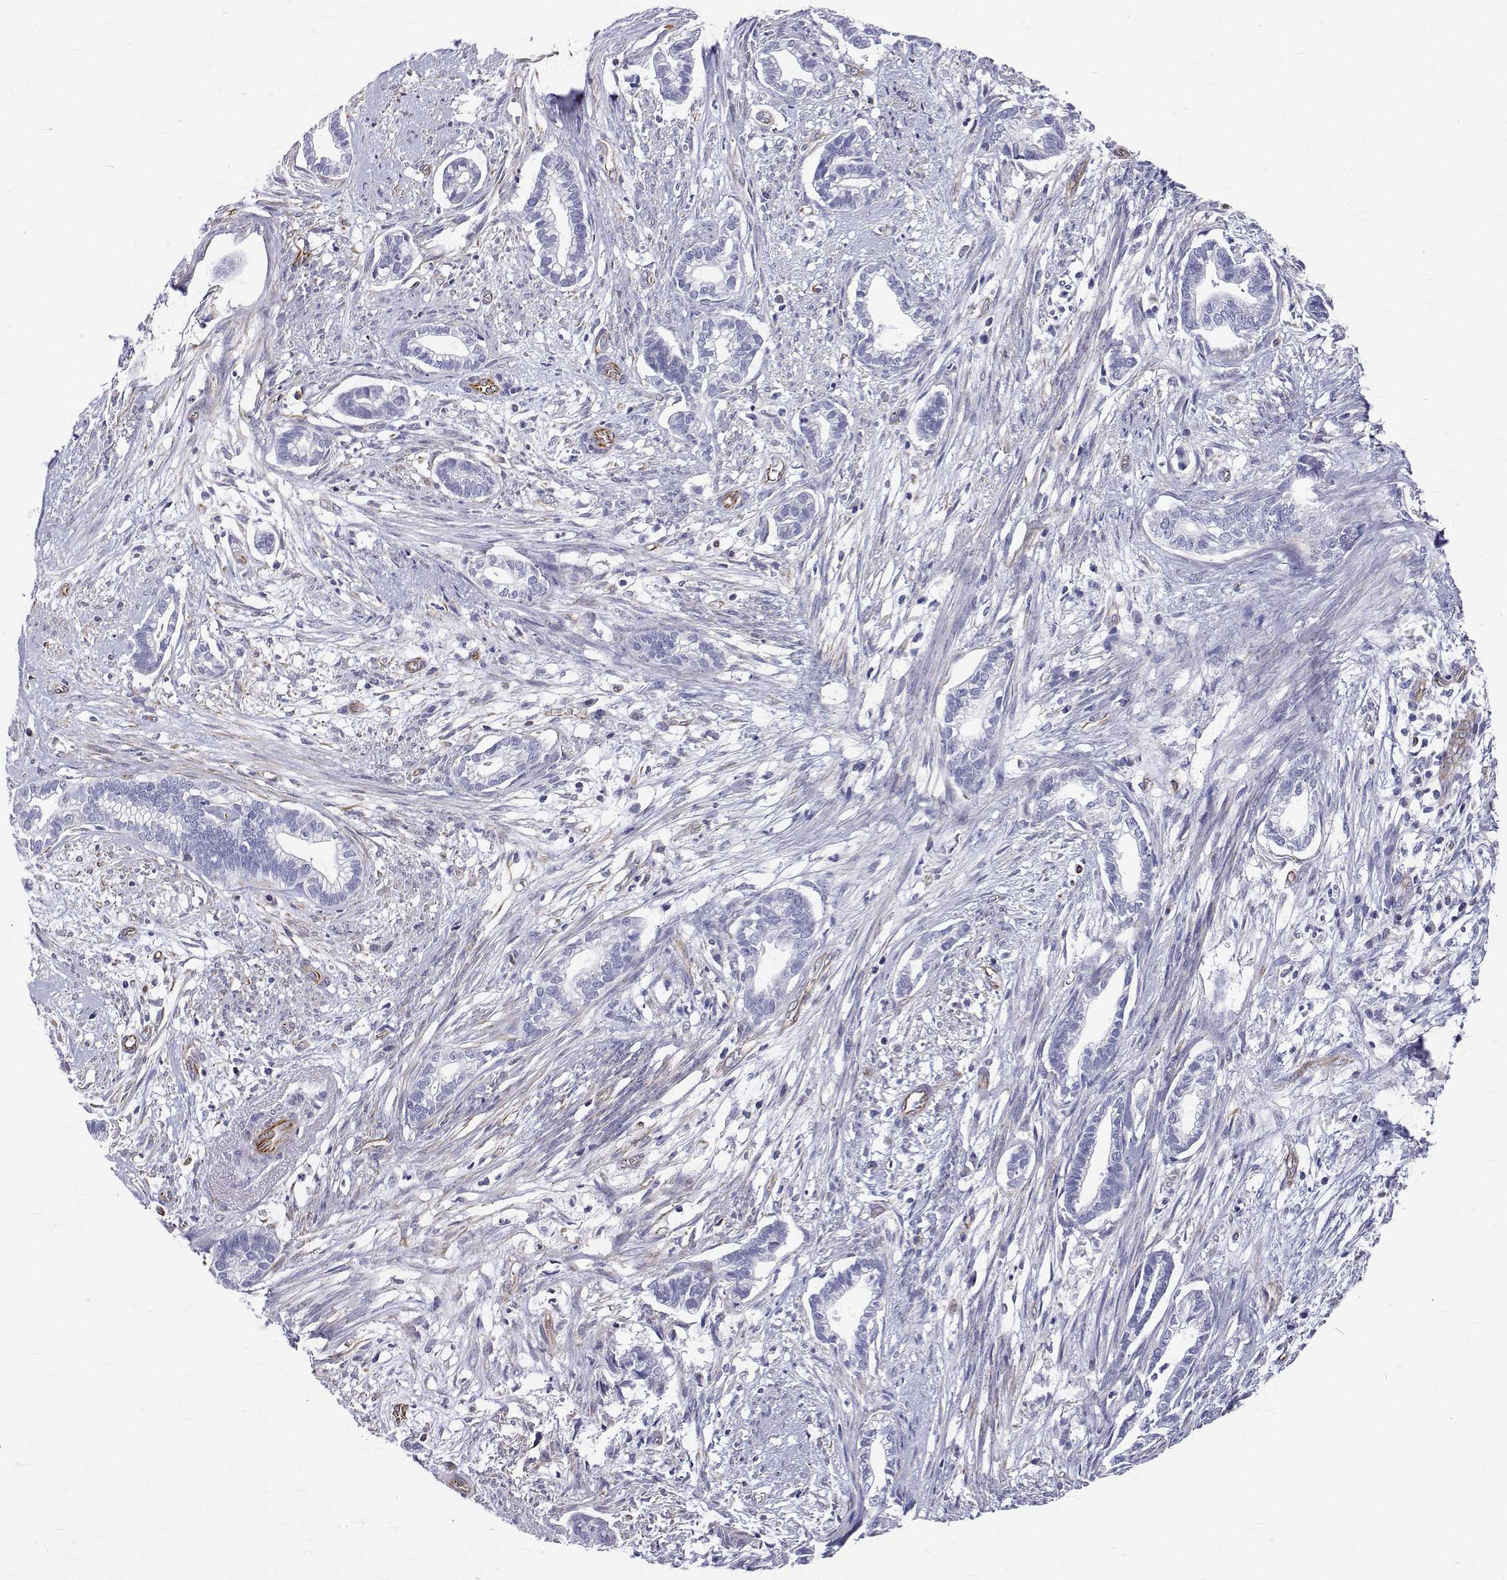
{"staining": {"intensity": "negative", "quantity": "none", "location": "none"}, "tissue": "cervical cancer", "cell_type": "Tumor cells", "image_type": "cancer", "snomed": [{"axis": "morphology", "description": "Adenocarcinoma, NOS"}, {"axis": "topography", "description": "Cervix"}], "caption": "The image demonstrates no significant expression in tumor cells of cervical cancer. (DAB immunohistochemistry with hematoxylin counter stain).", "gene": "OPRPN", "patient": {"sex": "female", "age": 62}}